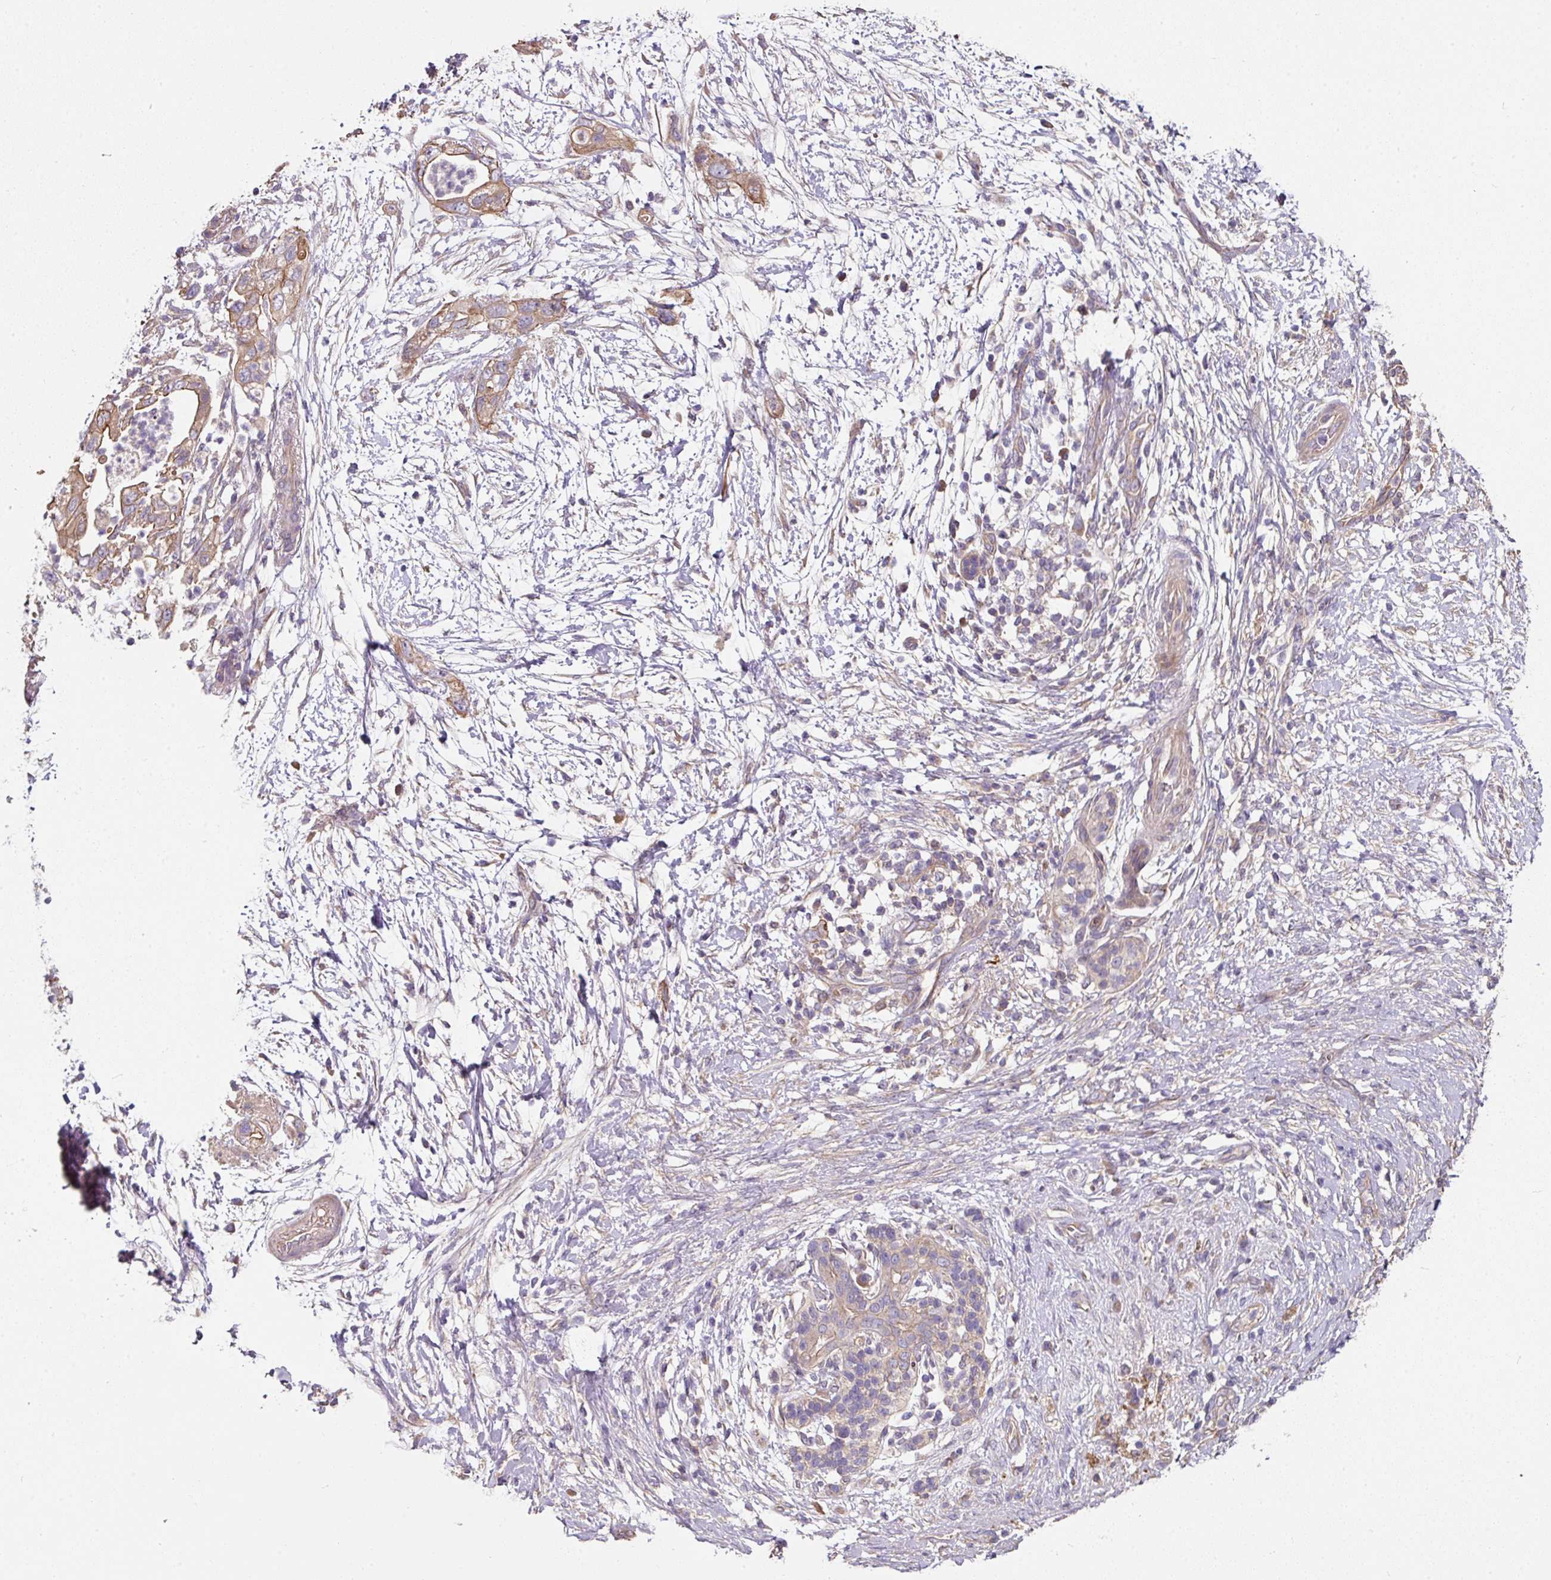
{"staining": {"intensity": "moderate", "quantity": "25%-75%", "location": "cytoplasmic/membranous"}, "tissue": "pancreatic cancer", "cell_type": "Tumor cells", "image_type": "cancer", "snomed": [{"axis": "morphology", "description": "Adenocarcinoma, NOS"}, {"axis": "topography", "description": "Pancreas"}], "caption": "An immunohistochemistry histopathology image of neoplastic tissue is shown. Protein staining in brown shows moderate cytoplasmic/membranous positivity in pancreatic adenocarcinoma within tumor cells. (DAB IHC with brightfield microscopy, high magnification).", "gene": "C4orf48", "patient": {"sex": "female", "age": 72}}